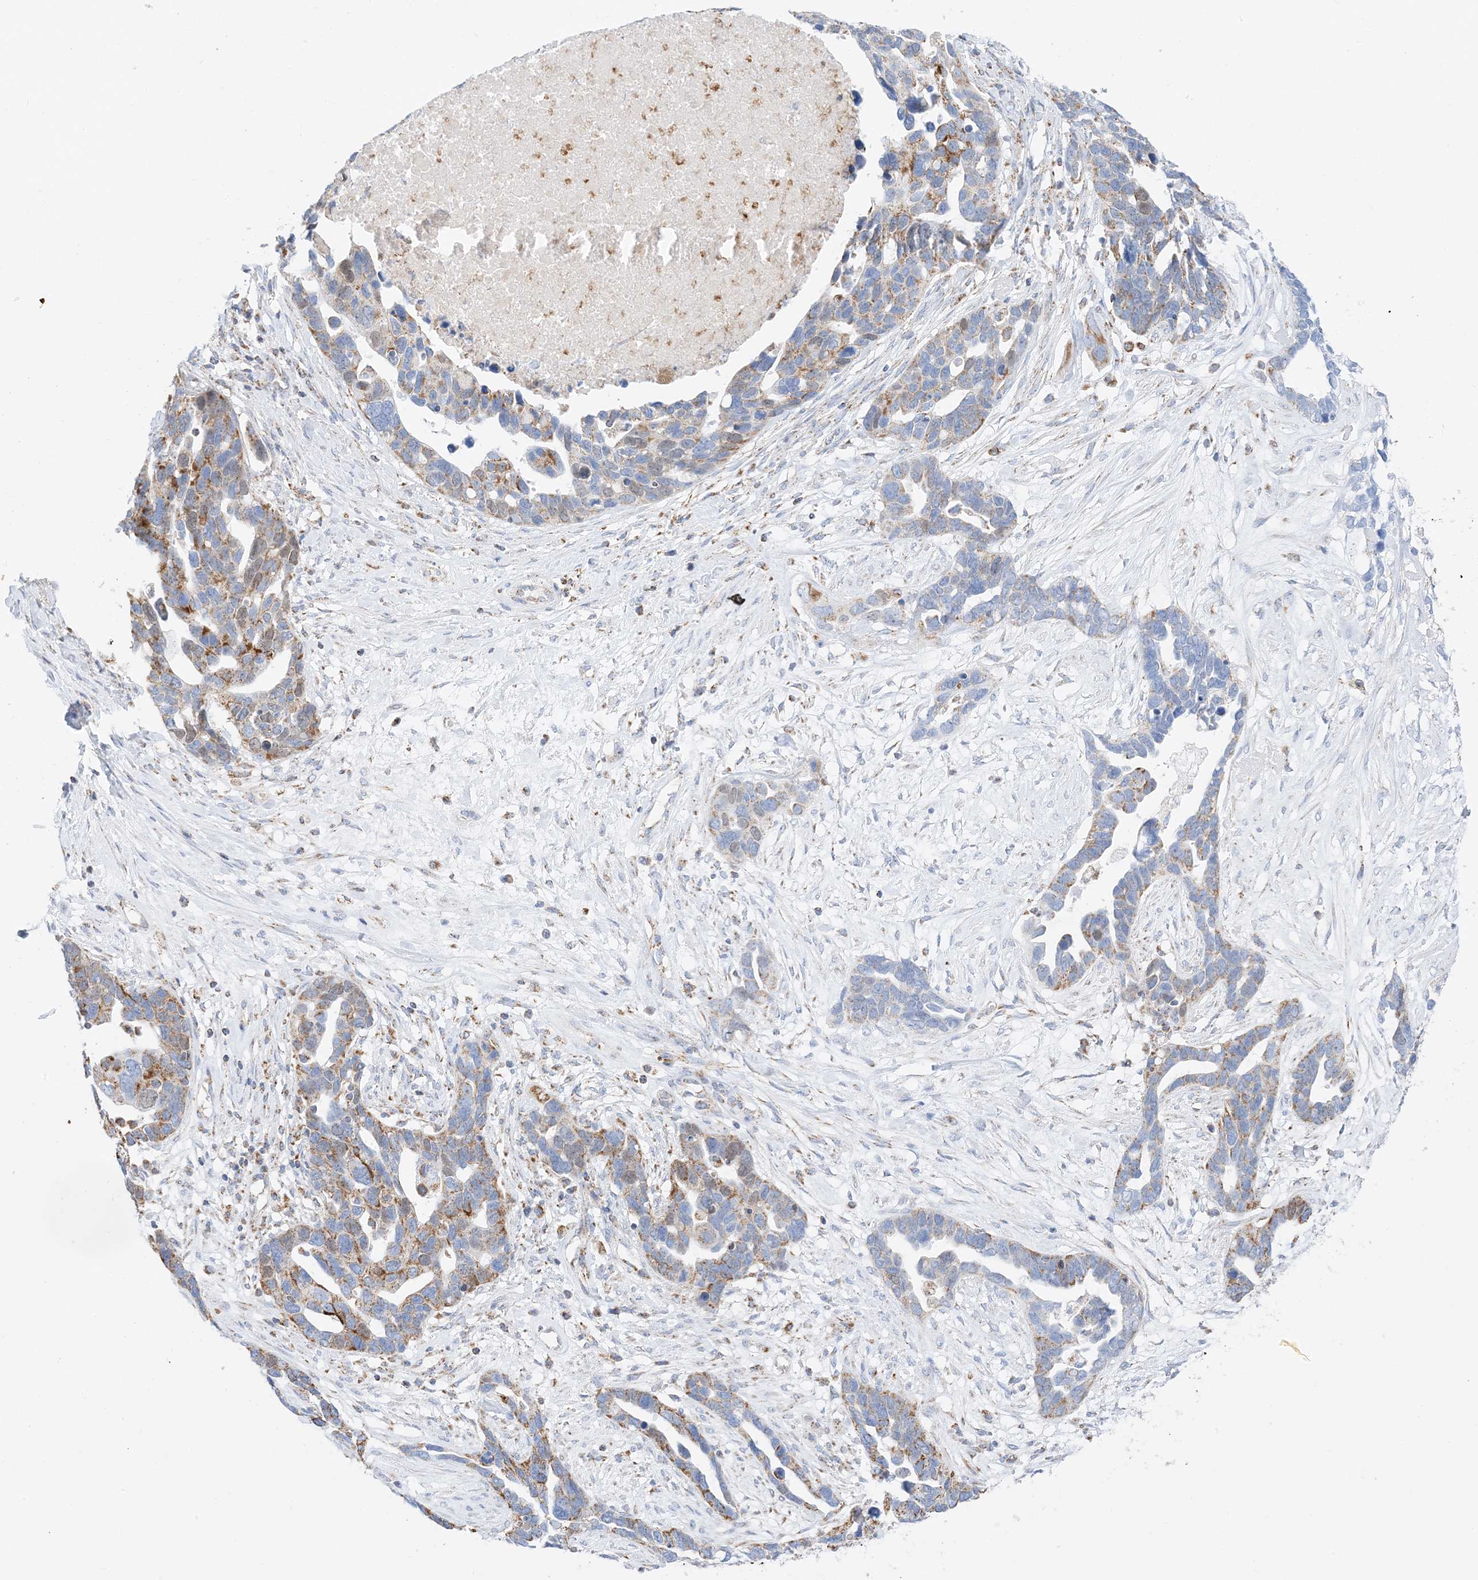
{"staining": {"intensity": "moderate", "quantity": ">75%", "location": "cytoplasmic/membranous"}, "tissue": "ovarian cancer", "cell_type": "Tumor cells", "image_type": "cancer", "snomed": [{"axis": "morphology", "description": "Cystadenocarcinoma, serous, NOS"}, {"axis": "topography", "description": "Ovary"}], "caption": "Approximately >75% of tumor cells in ovarian serous cystadenocarcinoma reveal moderate cytoplasmic/membranous protein staining as visualized by brown immunohistochemical staining.", "gene": "CAPN13", "patient": {"sex": "female", "age": 54}}